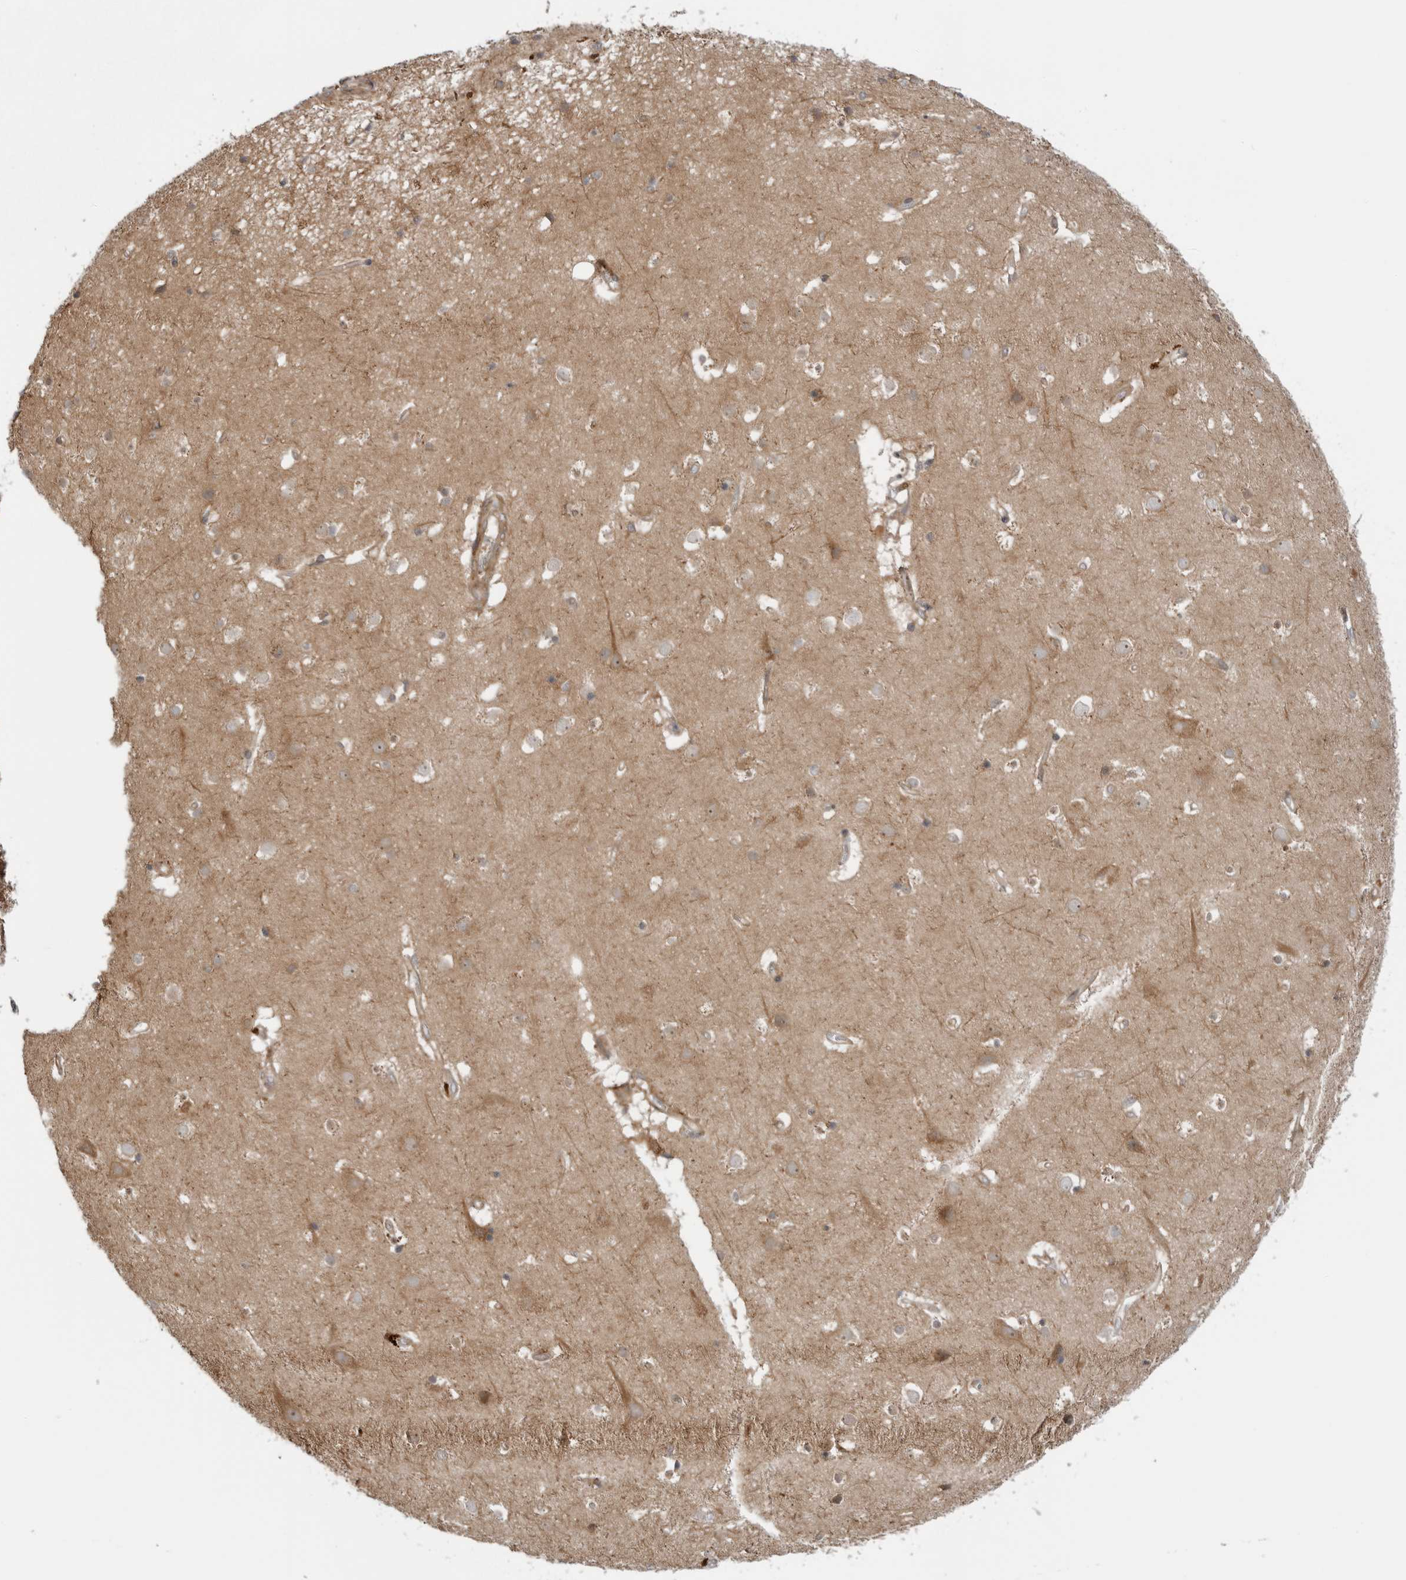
{"staining": {"intensity": "weak", "quantity": ">75%", "location": "cytoplasmic/membranous"}, "tissue": "cerebral cortex", "cell_type": "Endothelial cells", "image_type": "normal", "snomed": [{"axis": "morphology", "description": "Normal tissue, NOS"}, {"axis": "topography", "description": "Cerebral cortex"}], "caption": "Benign cerebral cortex demonstrates weak cytoplasmic/membranous positivity in approximately >75% of endothelial cells The staining was performed using DAB, with brown indicating positive protein expression. Nuclei are stained blue with hematoxylin..", "gene": "LRRC45", "patient": {"sex": "male", "age": 54}}